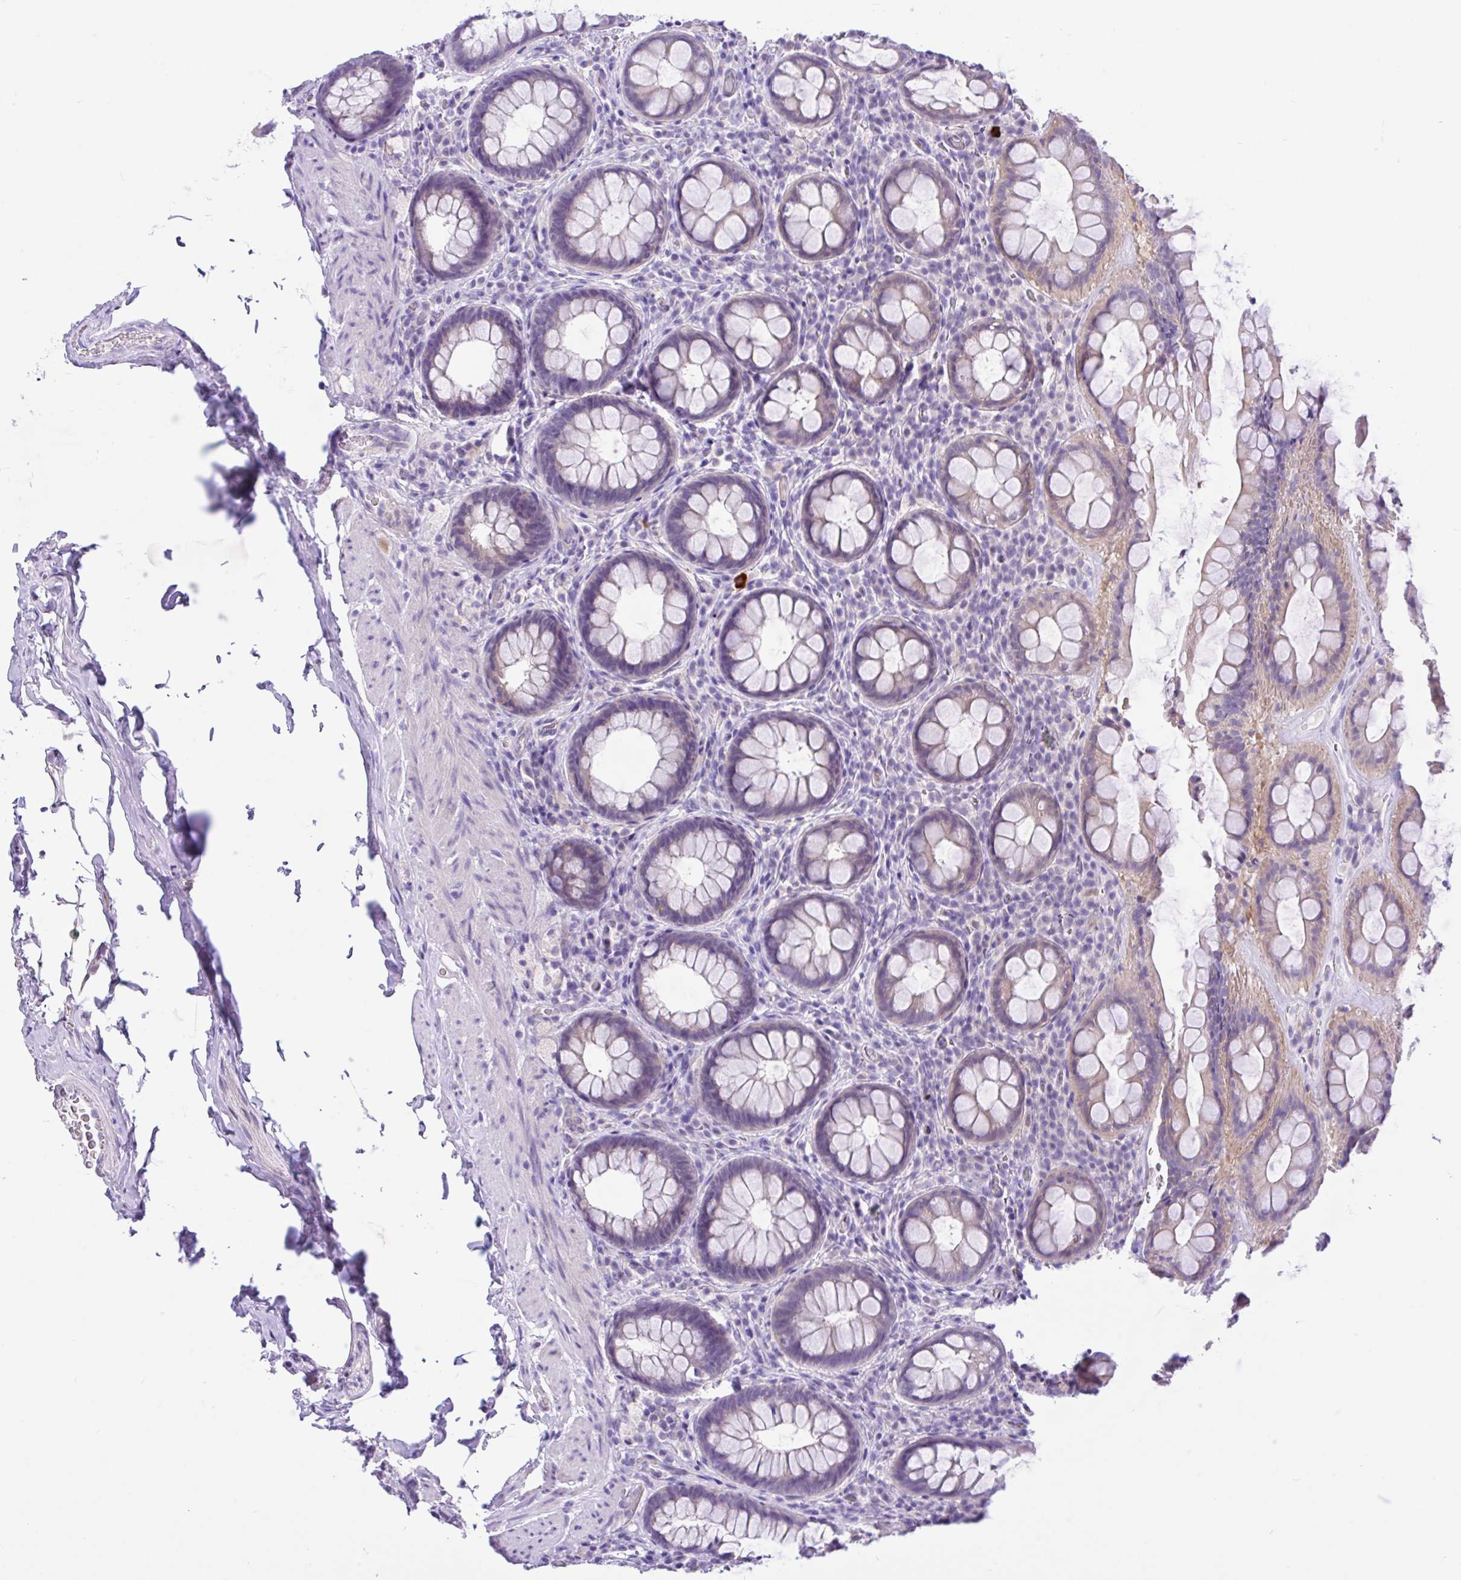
{"staining": {"intensity": "weak", "quantity": "25%-75%", "location": "cytoplasmic/membranous"}, "tissue": "rectum", "cell_type": "Glandular cells", "image_type": "normal", "snomed": [{"axis": "morphology", "description": "Normal tissue, NOS"}, {"axis": "topography", "description": "Rectum"}], "caption": "Brown immunohistochemical staining in unremarkable human rectum exhibits weak cytoplasmic/membranous positivity in approximately 25%-75% of glandular cells.", "gene": "ANO4", "patient": {"sex": "female", "age": 69}}